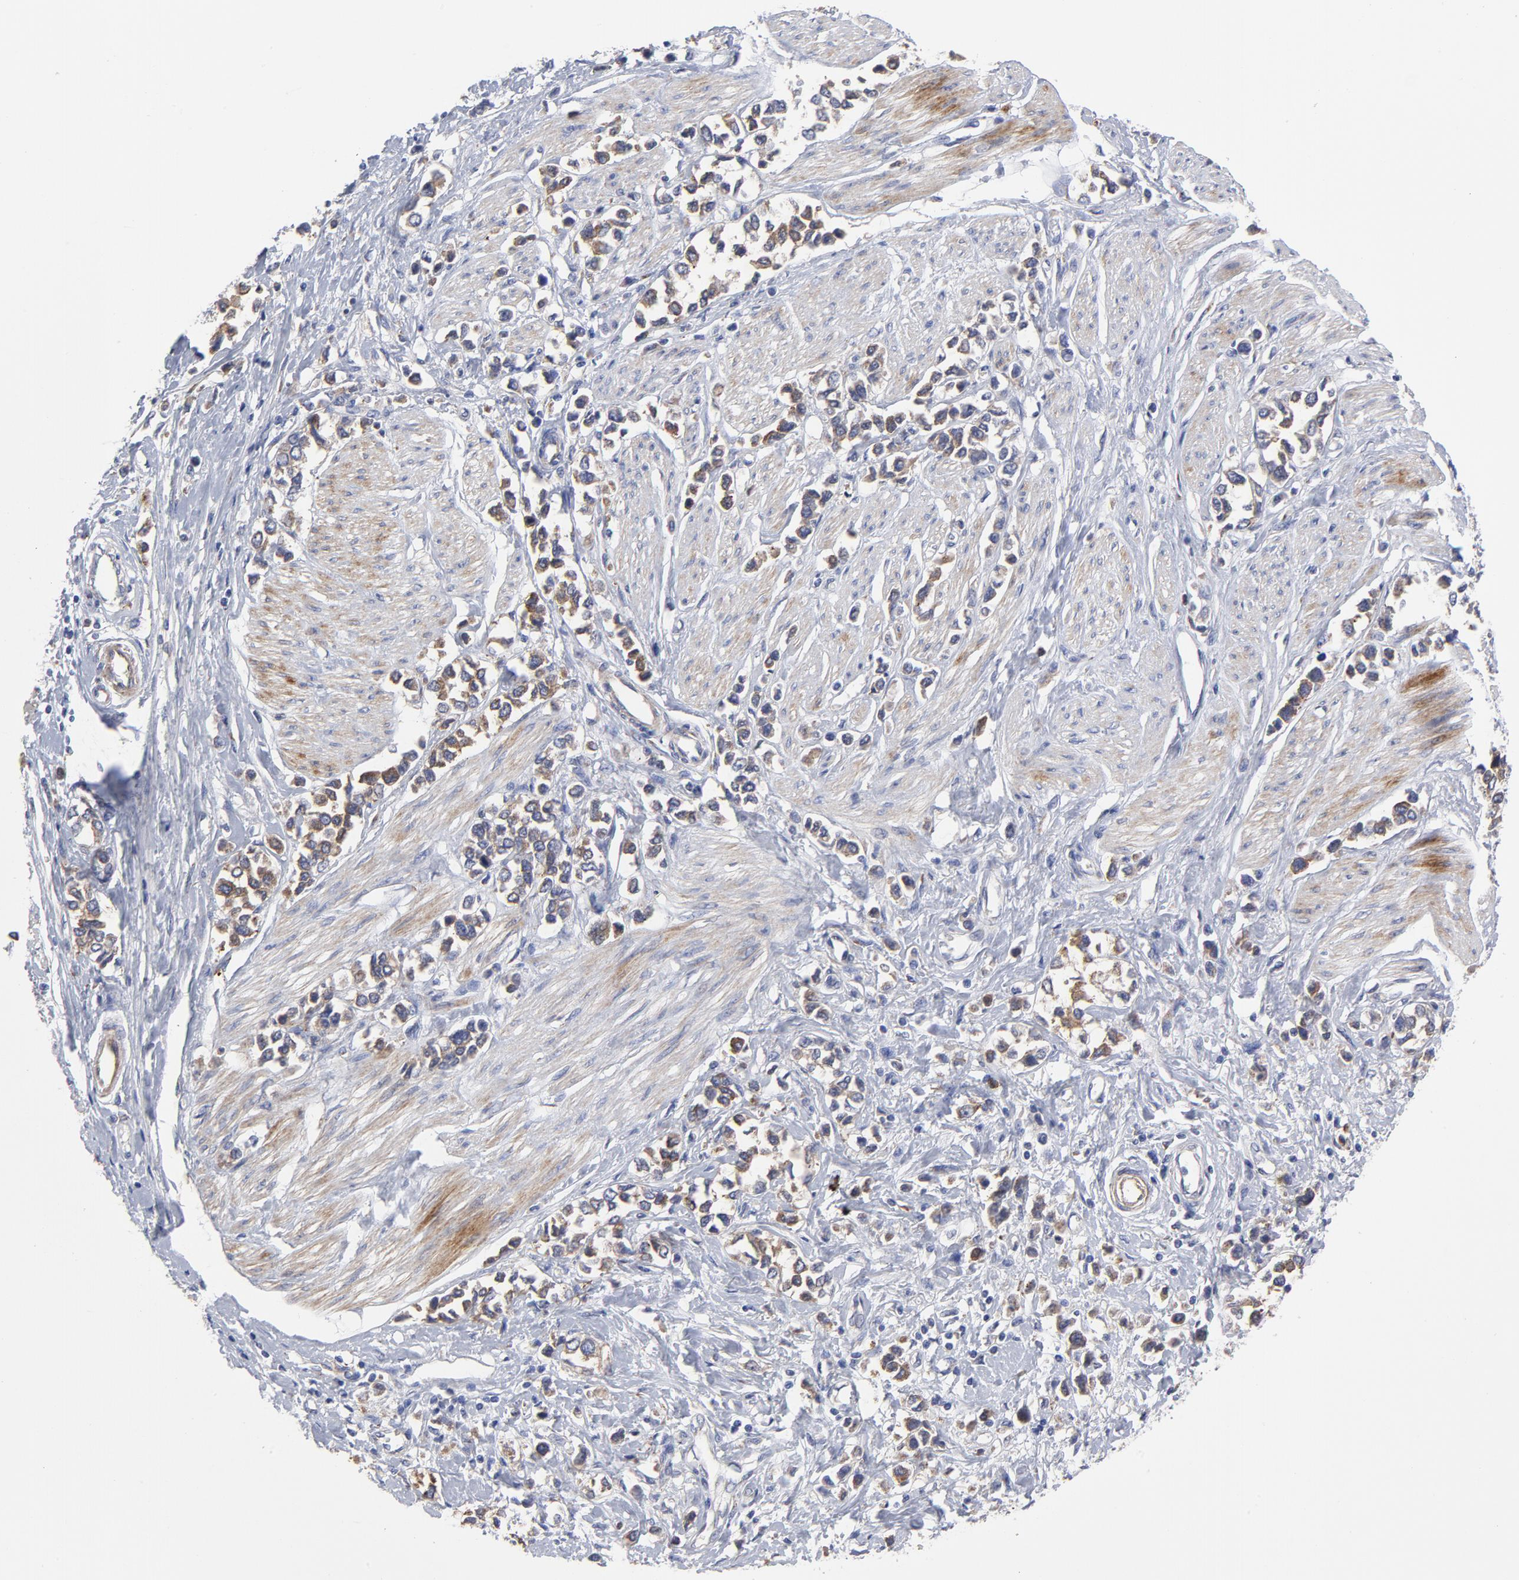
{"staining": {"intensity": "weak", "quantity": ">75%", "location": "cytoplasmic/membranous"}, "tissue": "stomach cancer", "cell_type": "Tumor cells", "image_type": "cancer", "snomed": [{"axis": "morphology", "description": "Adenocarcinoma, NOS"}, {"axis": "topography", "description": "Stomach, upper"}], "caption": "Stomach cancer stained with immunohistochemistry (IHC) shows weak cytoplasmic/membranous staining in about >75% of tumor cells. (Brightfield microscopy of DAB IHC at high magnification).", "gene": "RAPGEF3", "patient": {"sex": "male", "age": 76}}